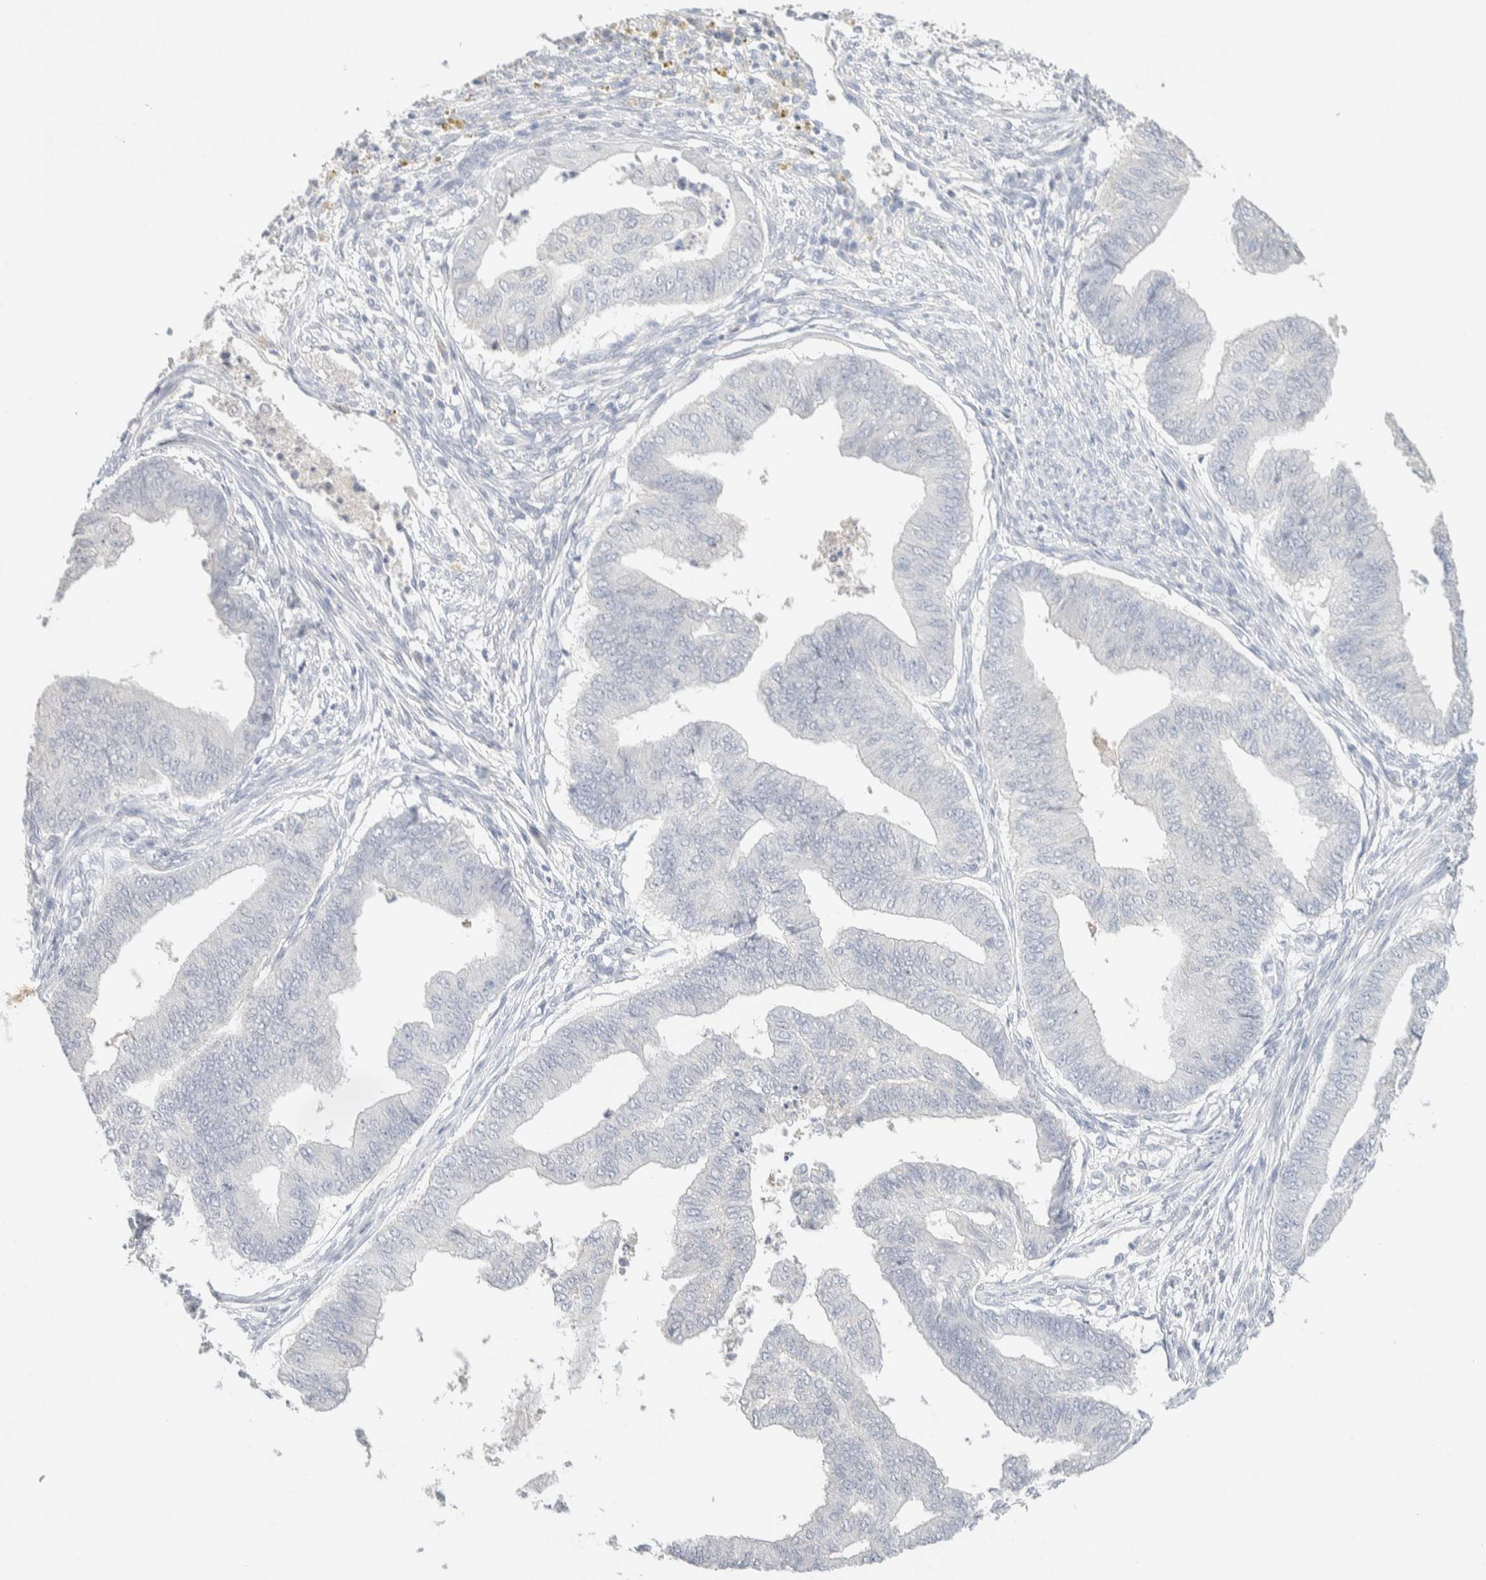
{"staining": {"intensity": "negative", "quantity": "none", "location": "none"}, "tissue": "endometrial cancer", "cell_type": "Tumor cells", "image_type": "cancer", "snomed": [{"axis": "morphology", "description": "Polyp, NOS"}, {"axis": "morphology", "description": "Adenocarcinoma, NOS"}, {"axis": "morphology", "description": "Adenoma, NOS"}, {"axis": "topography", "description": "Endometrium"}], "caption": "IHC image of neoplastic tissue: human endometrial cancer stained with DAB reveals no significant protein staining in tumor cells.", "gene": "RIDA", "patient": {"sex": "female", "age": 79}}